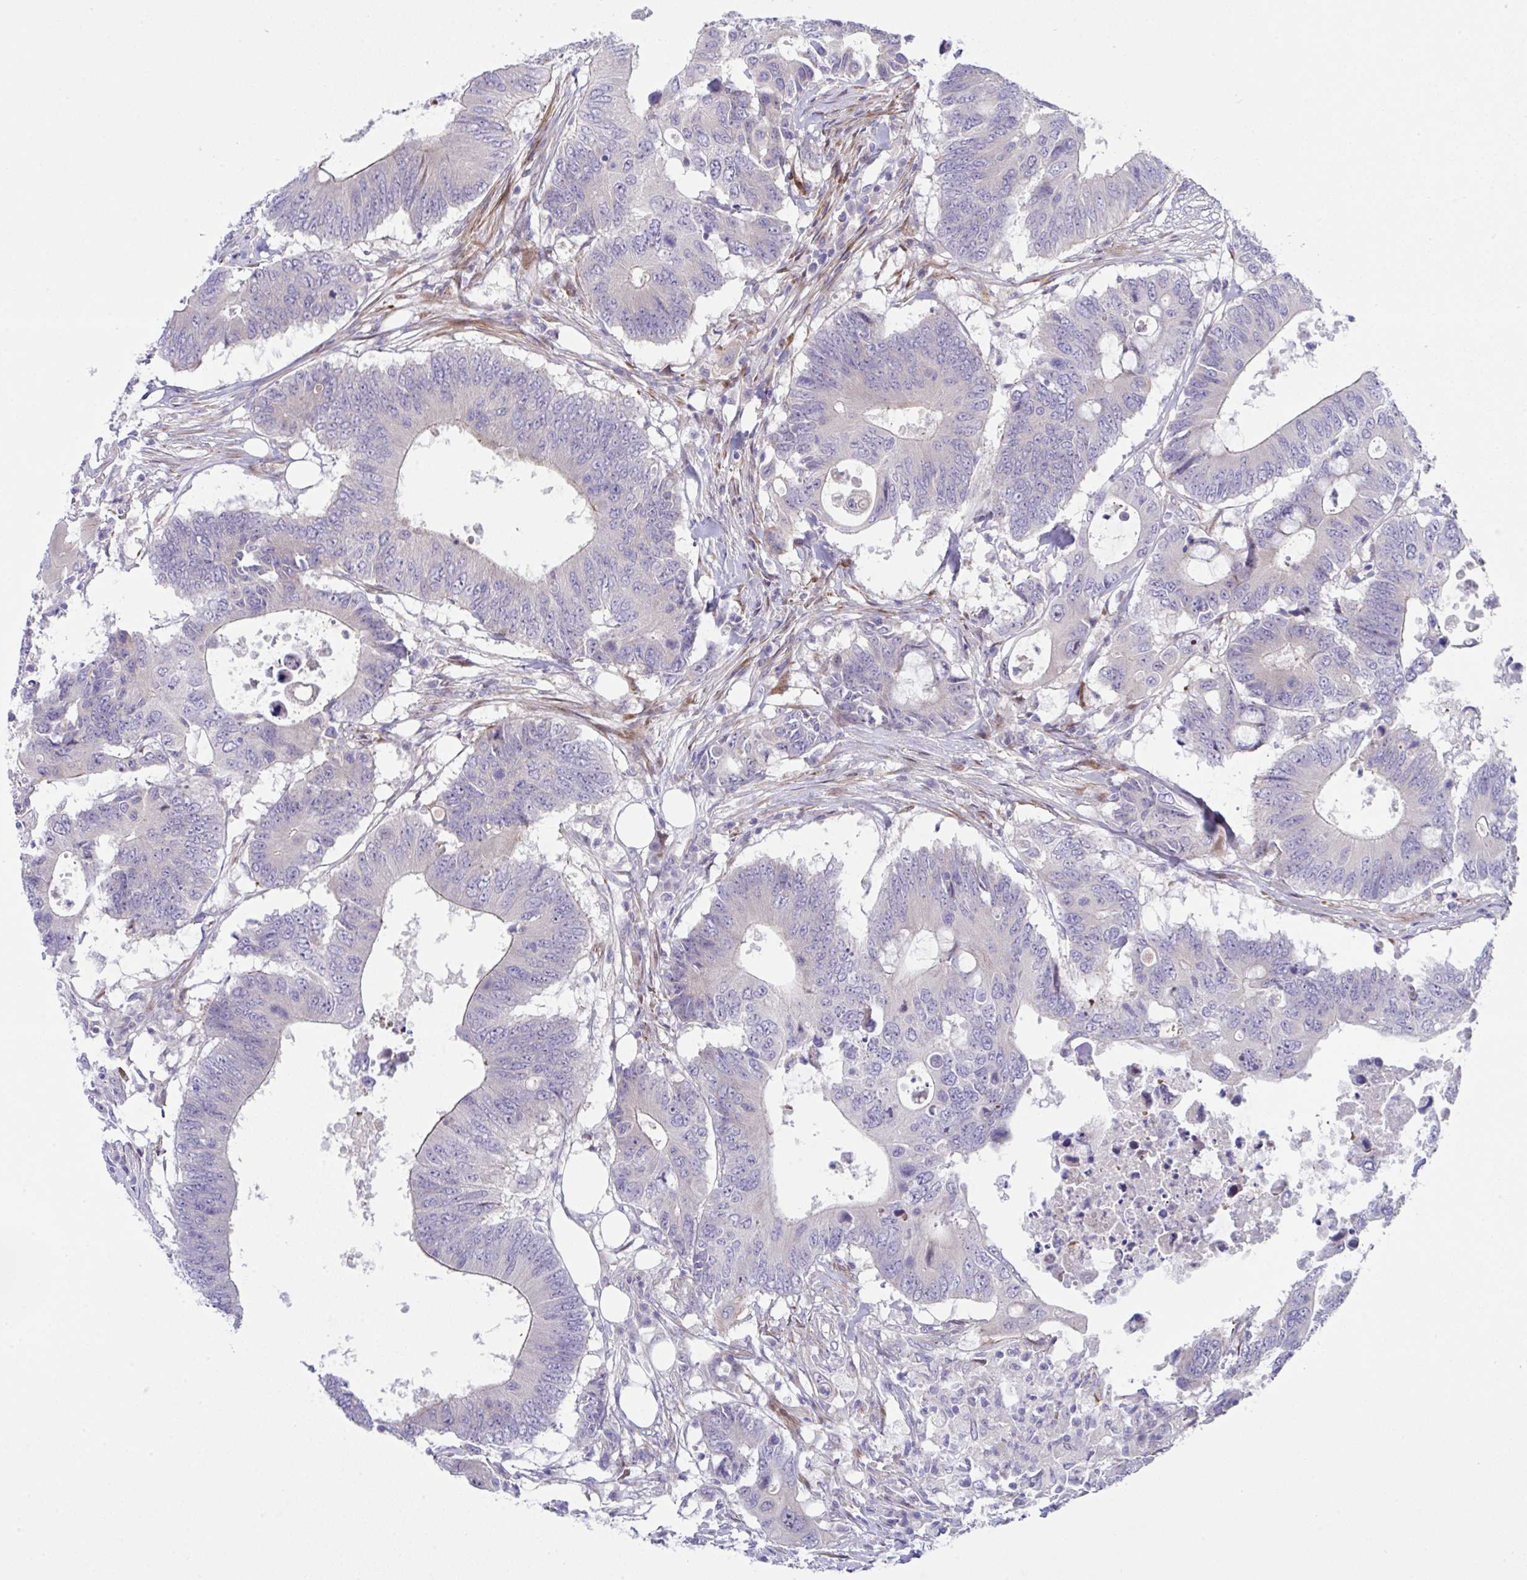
{"staining": {"intensity": "negative", "quantity": "none", "location": "none"}, "tissue": "colorectal cancer", "cell_type": "Tumor cells", "image_type": "cancer", "snomed": [{"axis": "morphology", "description": "Adenocarcinoma, NOS"}, {"axis": "topography", "description": "Colon"}], "caption": "There is no significant expression in tumor cells of adenocarcinoma (colorectal).", "gene": "ZNF713", "patient": {"sex": "male", "age": 71}}